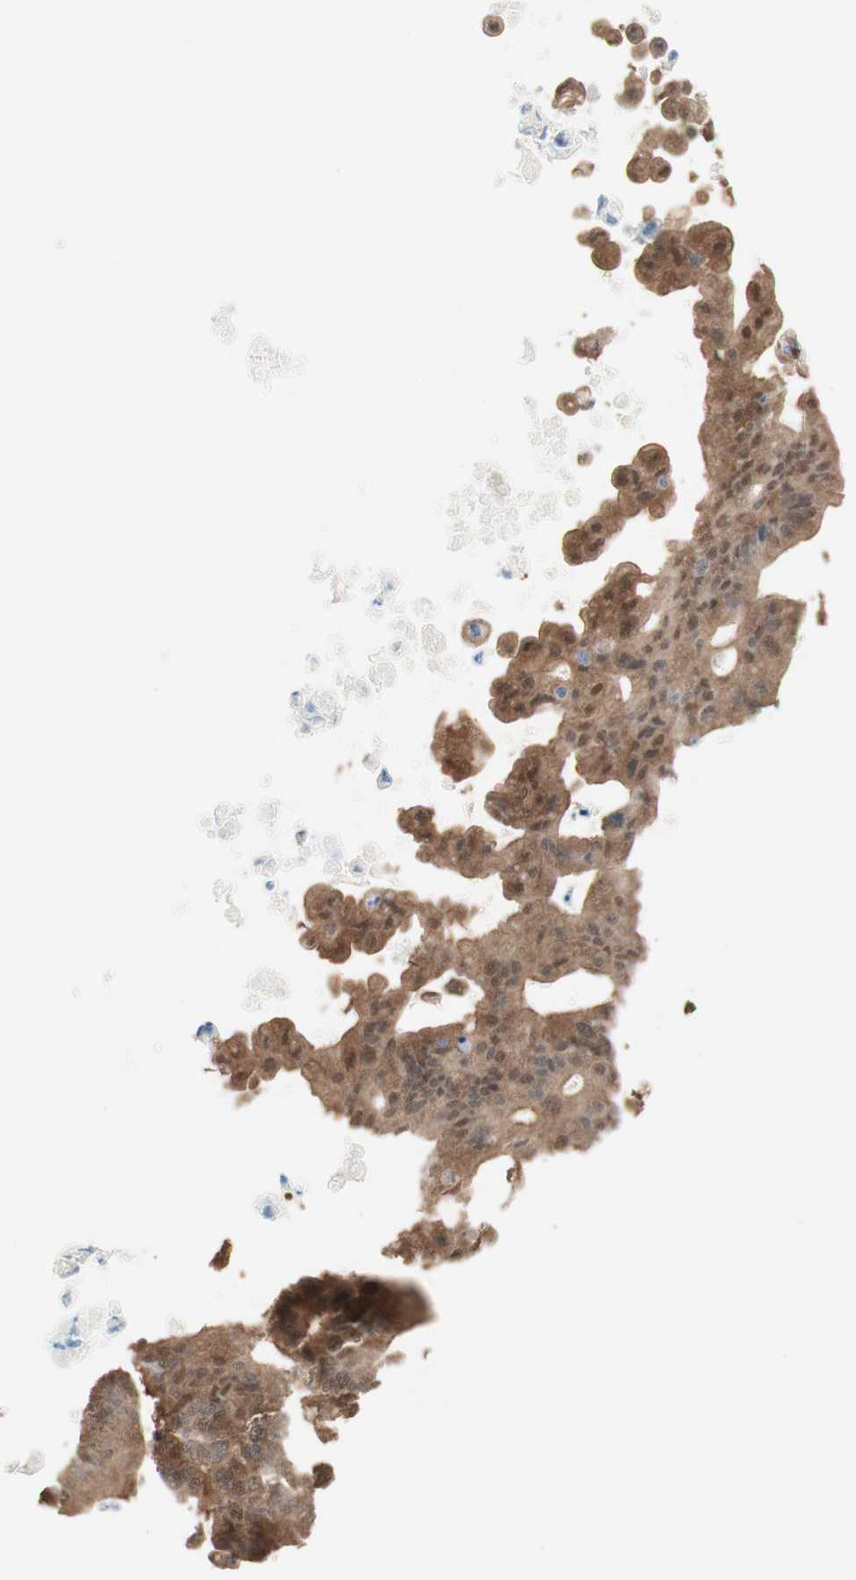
{"staining": {"intensity": "moderate", "quantity": ">75%", "location": "cytoplasmic/membranous"}, "tissue": "ovarian cancer", "cell_type": "Tumor cells", "image_type": "cancer", "snomed": [{"axis": "morphology", "description": "Cystadenocarcinoma, mucinous, NOS"}, {"axis": "topography", "description": "Ovary"}], "caption": "A high-resolution image shows immunohistochemistry (IHC) staining of ovarian cancer (mucinous cystadenocarcinoma), which exhibits moderate cytoplasmic/membranous expression in about >75% of tumor cells. (brown staining indicates protein expression, while blue staining denotes nuclei).", "gene": "COMT", "patient": {"sex": "female", "age": 37}}